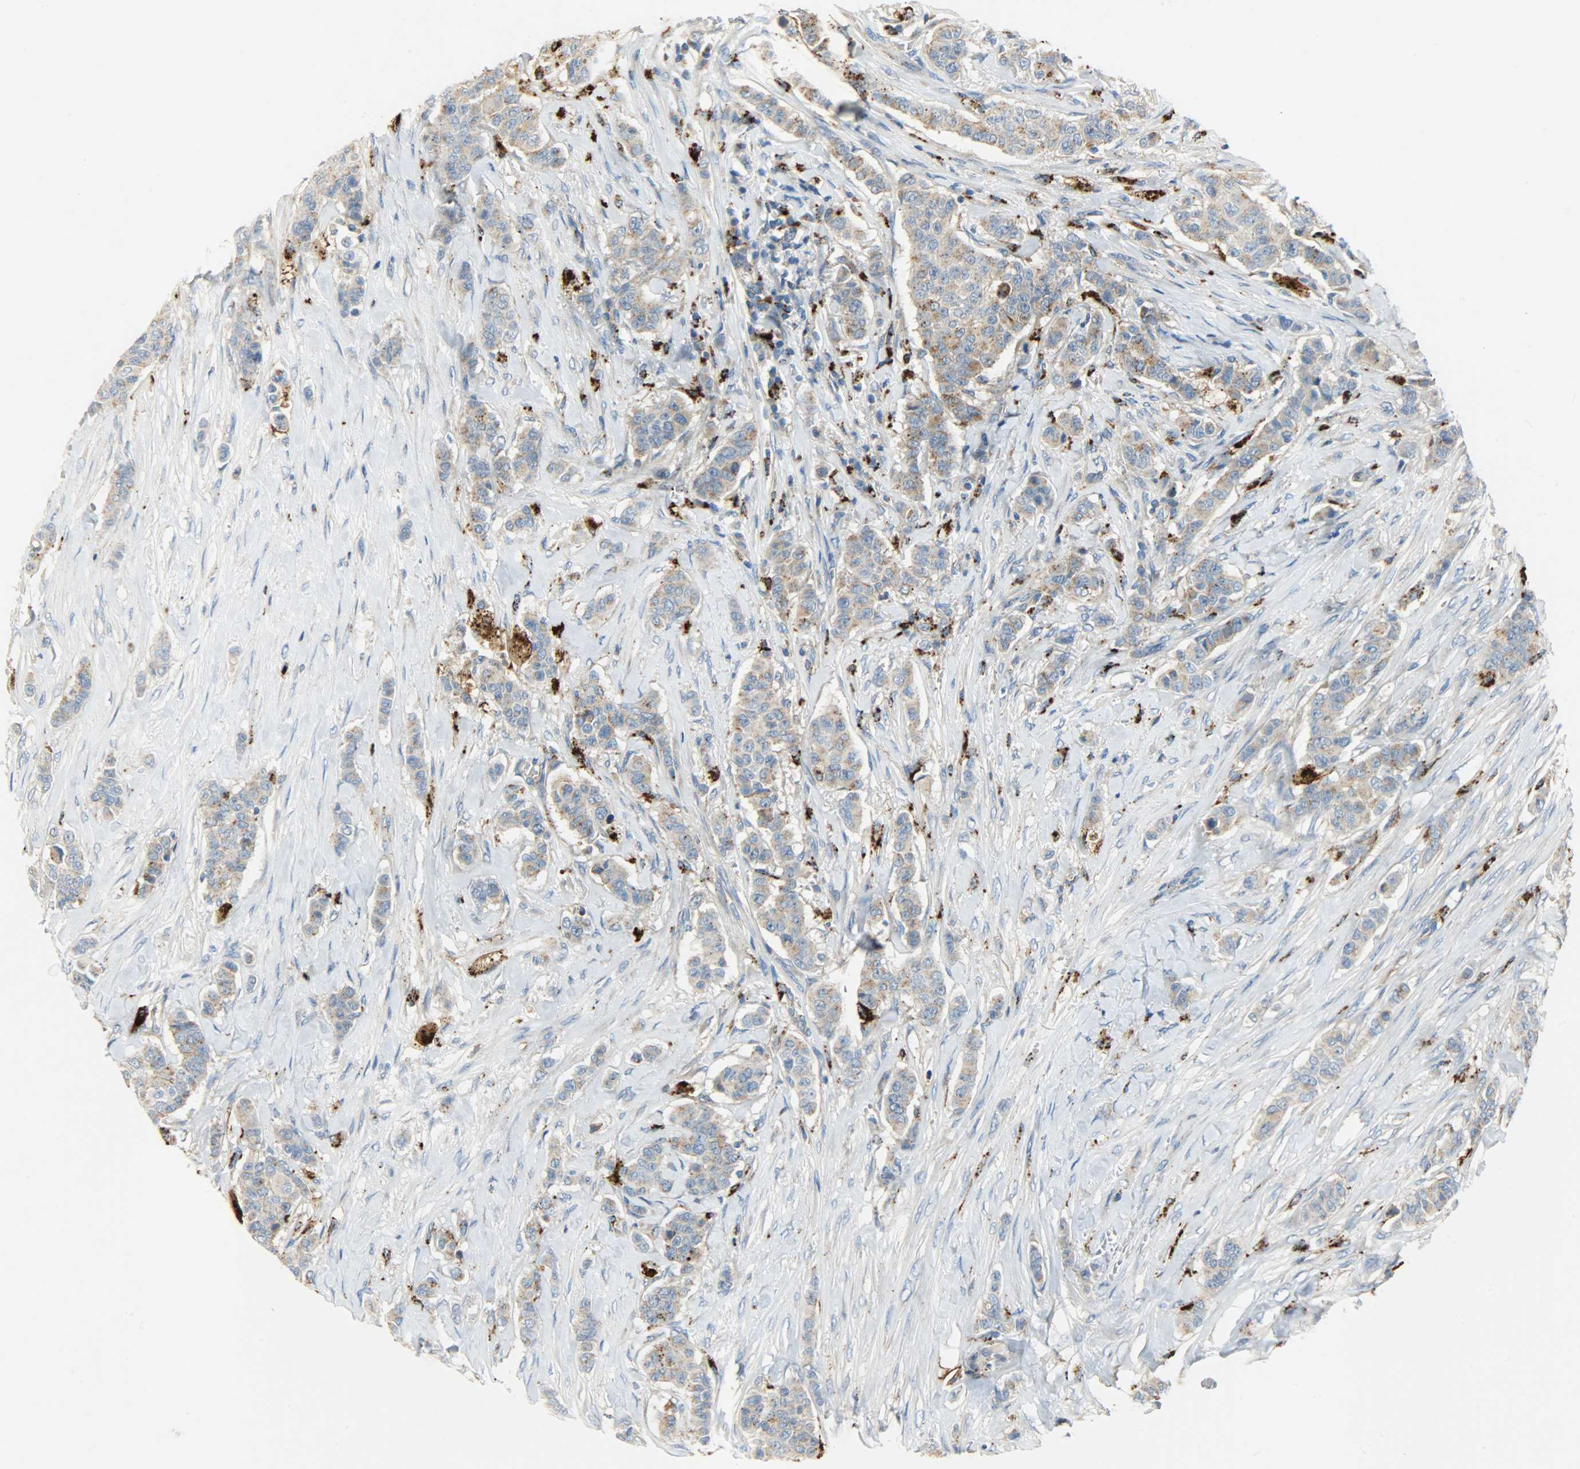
{"staining": {"intensity": "weak", "quantity": ">75%", "location": "cytoplasmic/membranous"}, "tissue": "breast cancer", "cell_type": "Tumor cells", "image_type": "cancer", "snomed": [{"axis": "morphology", "description": "Duct carcinoma"}, {"axis": "topography", "description": "Breast"}], "caption": "Protein expression analysis of breast invasive ductal carcinoma demonstrates weak cytoplasmic/membranous staining in approximately >75% of tumor cells. (brown staining indicates protein expression, while blue staining denotes nuclei).", "gene": "ASAH1", "patient": {"sex": "female", "age": 40}}